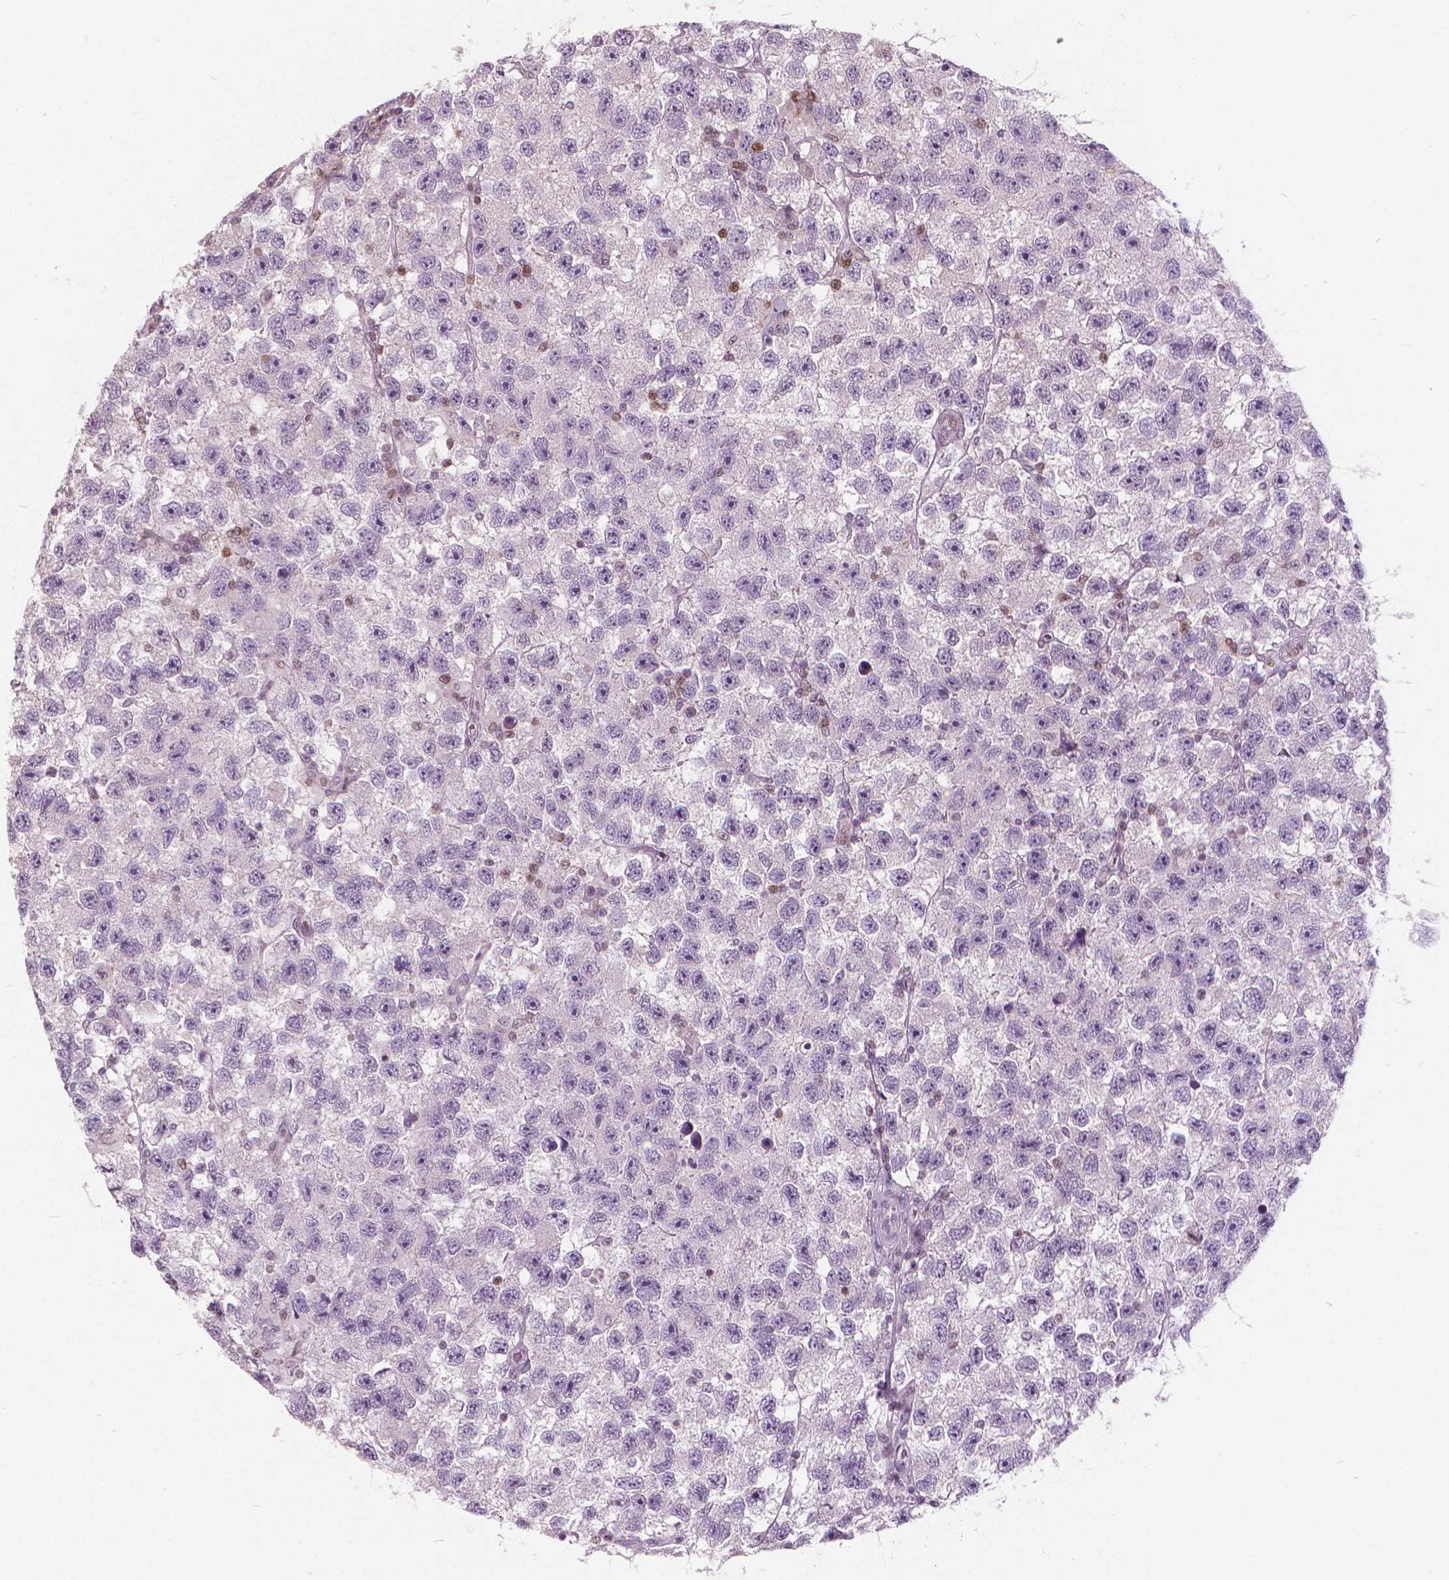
{"staining": {"intensity": "negative", "quantity": "none", "location": "none"}, "tissue": "testis cancer", "cell_type": "Tumor cells", "image_type": "cancer", "snomed": [{"axis": "morphology", "description": "Seminoma, NOS"}, {"axis": "topography", "description": "Testis"}], "caption": "An immunohistochemistry (IHC) photomicrograph of testis cancer (seminoma) is shown. There is no staining in tumor cells of testis cancer (seminoma).", "gene": "STAT5B", "patient": {"sex": "male", "age": 26}}